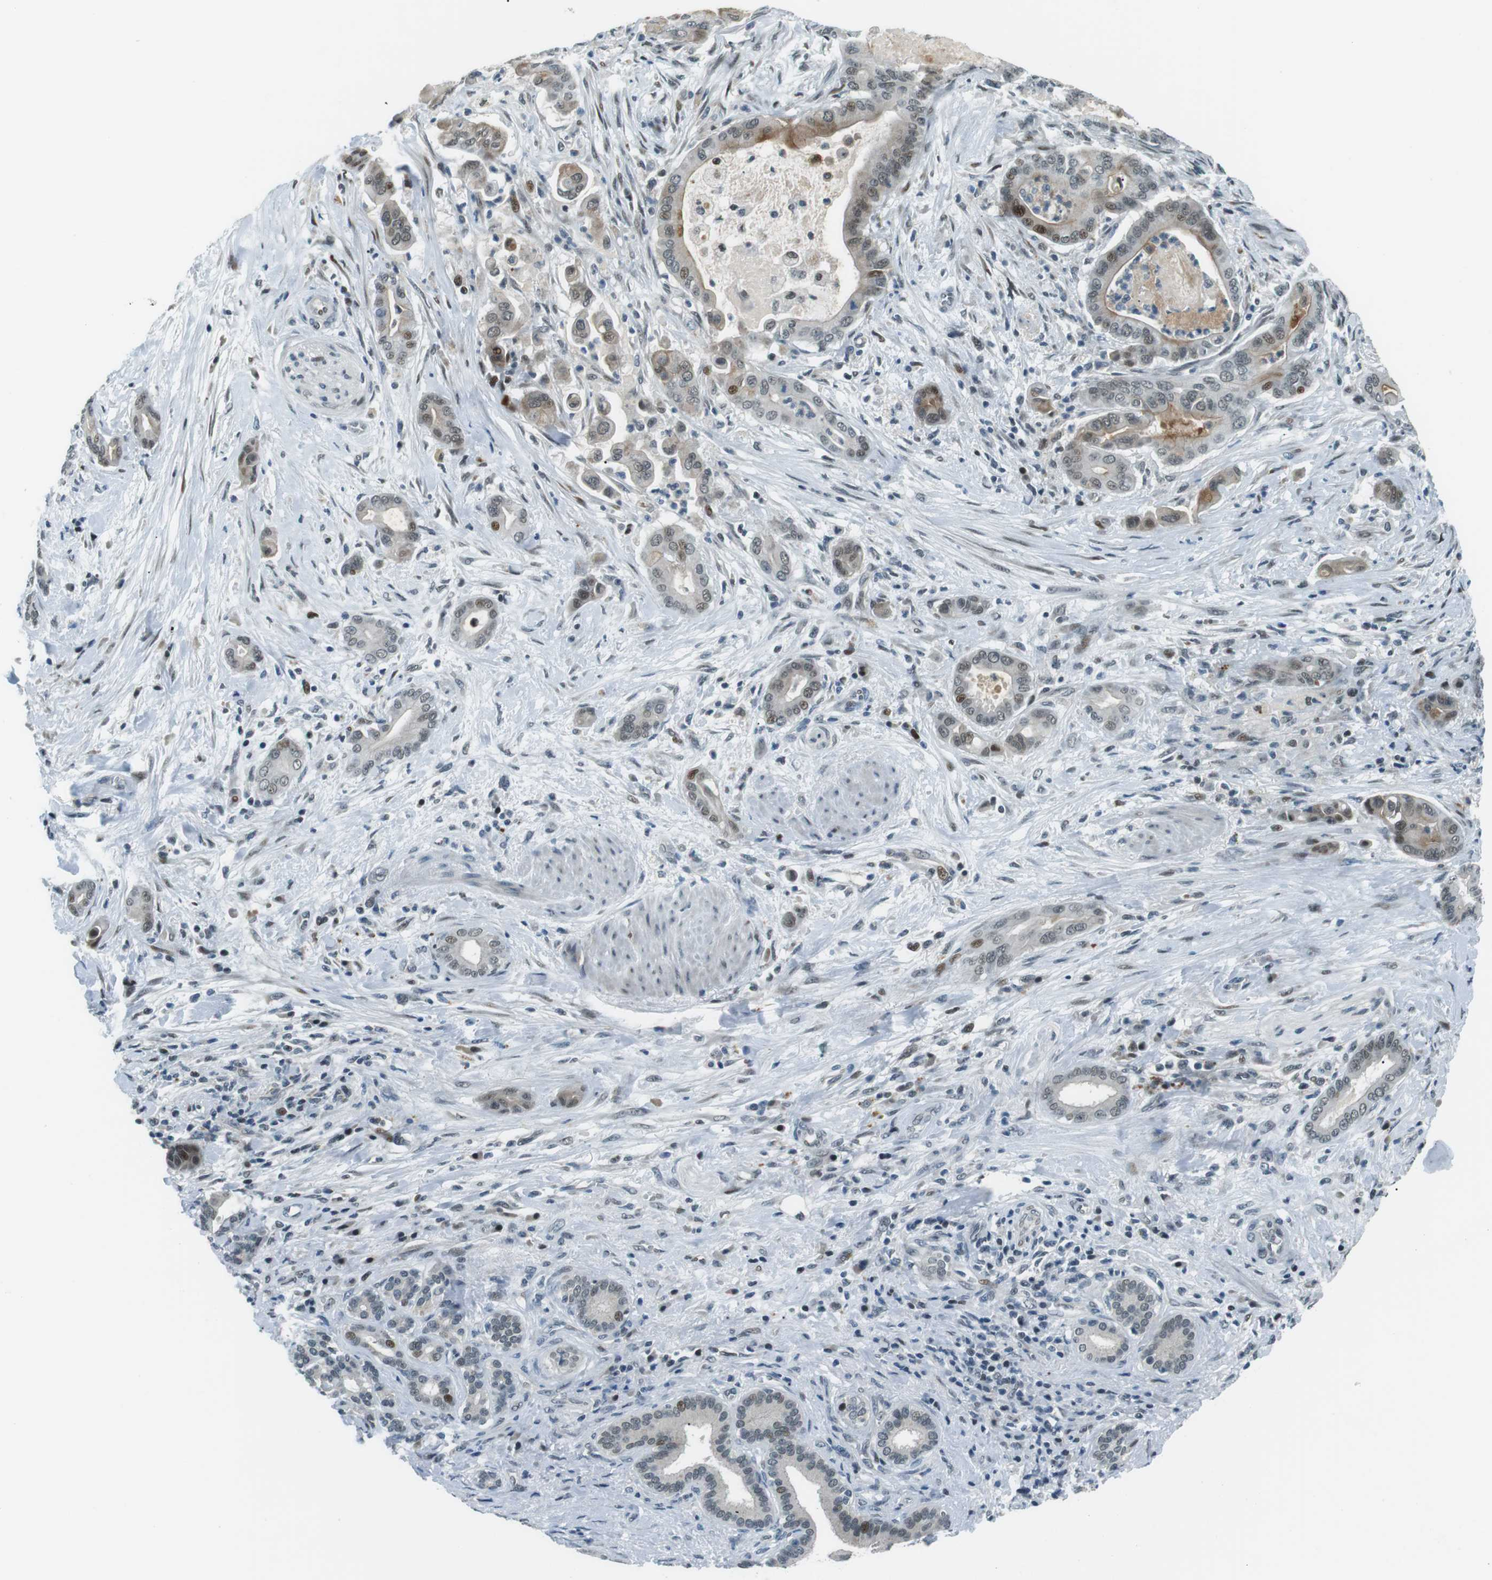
{"staining": {"intensity": "strong", "quantity": "<25%", "location": "nuclear"}, "tissue": "pancreatic cancer", "cell_type": "Tumor cells", "image_type": "cancer", "snomed": [{"axis": "morphology", "description": "Normal tissue, NOS"}, {"axis": "morphology", "description": "Adenocarcinoma, NOS"}, {"axis": "topography", "description": "Pancreas"}], "caption": "Immunohistochemical staining of adenocarcinoma (pancreatic) exhibits strong nuclear protein staining in about <25% of tumor cells.", "gene": "PJA1", "patient": {"sex": "male", "age": 63}}